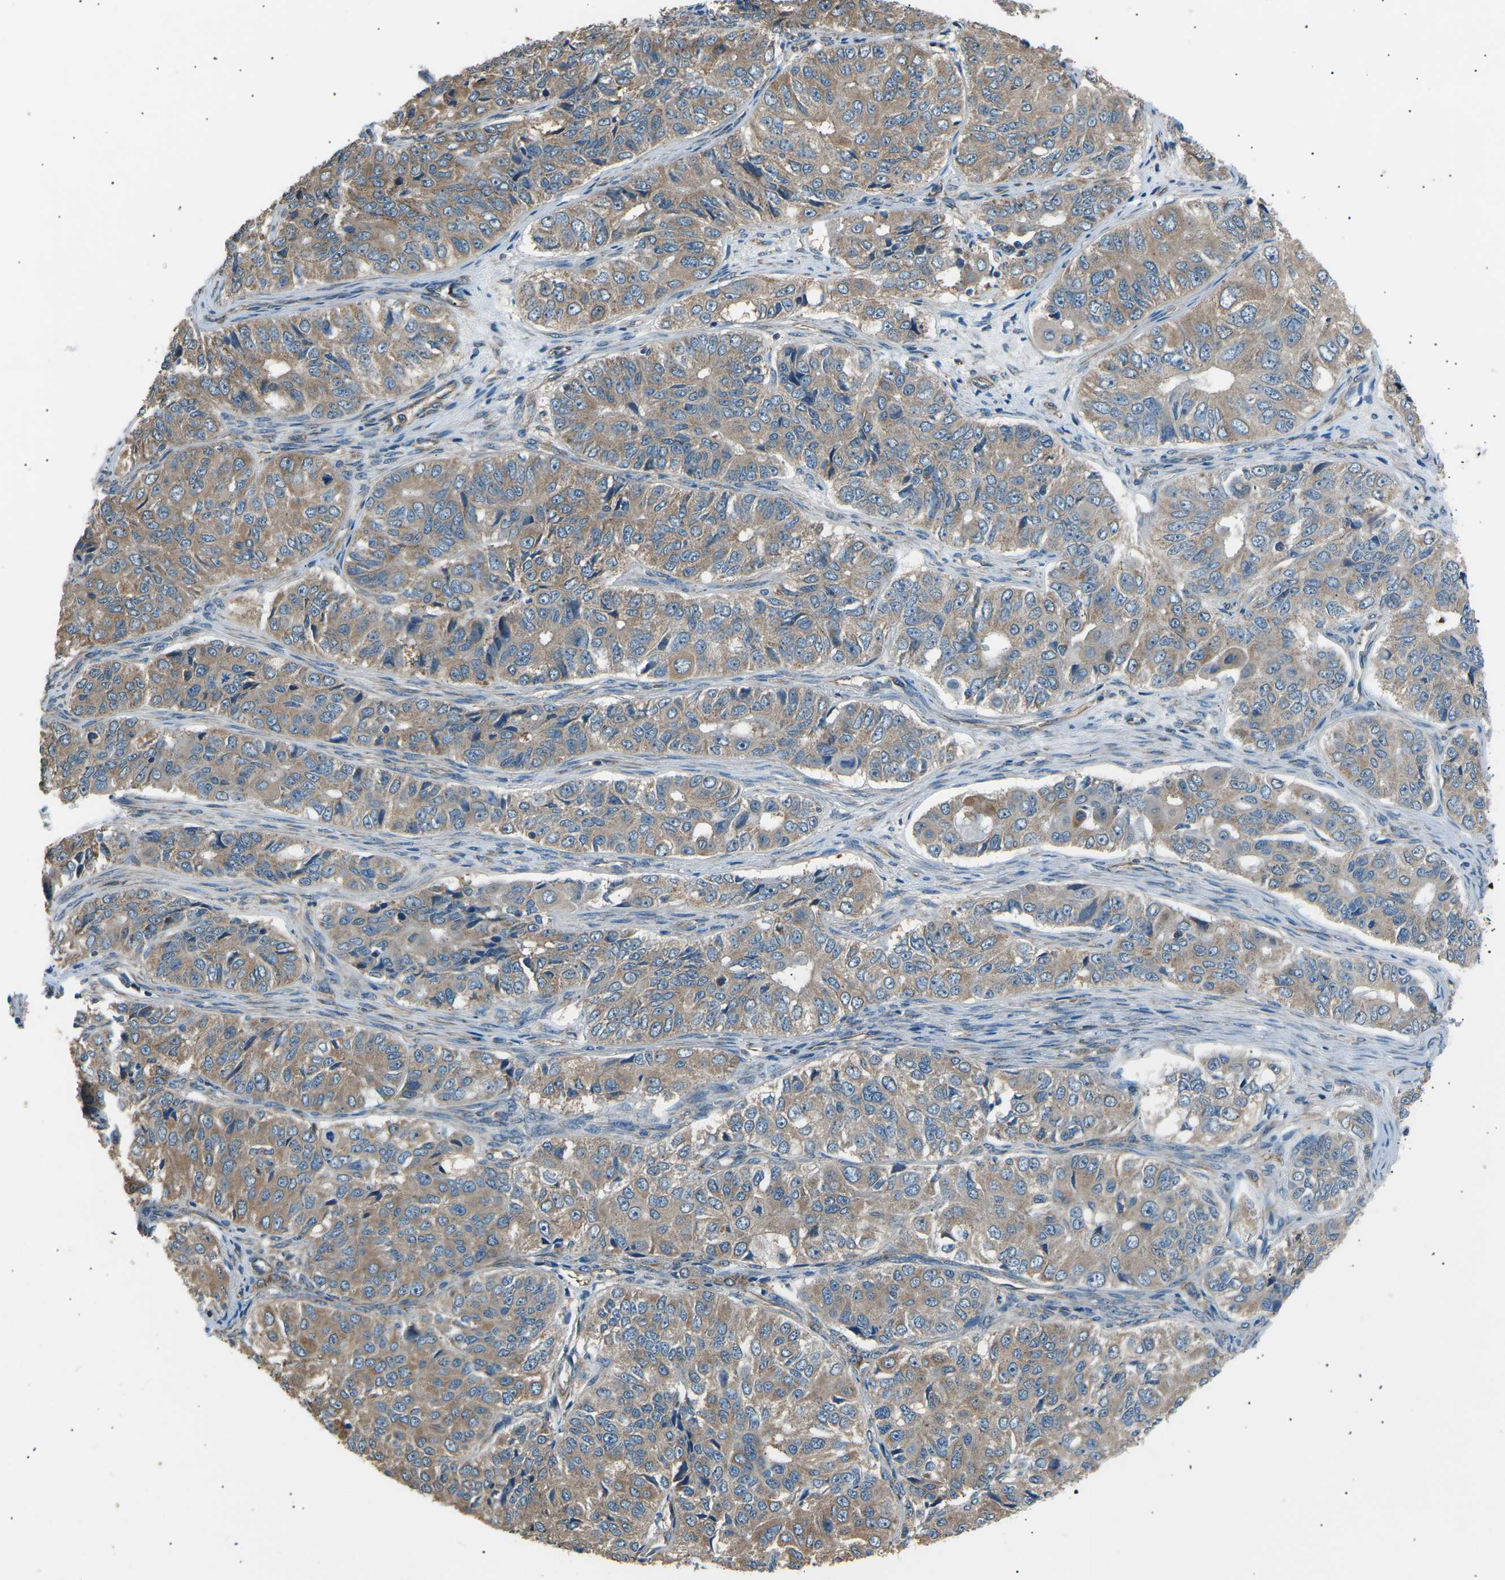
{"staining": {"intensity": "moderate", "quantity": ">75%", "location": "cytoplasmic/membranous"}, "tissue": "ovarian cancer", "cell_type": "Tumor cells", "image_type": "cancer", "snomed": [{"axis": "morphology", "description": "Carcinoma, endometroid"}, {"axis": "topography", "description": "Ovary"}], "caption": "Immunohistochemical staining of ovarian endometroid carcinoma demonstrates moderate cytoplasmic/membranous protein positivity in approximately >75% of tumor cells. Immunohistochemistry (ihc) stains the protein in brown and the nuclei are stained blue.", "gene": "SLK", "patient": {"sex": "female", "age": 51}}